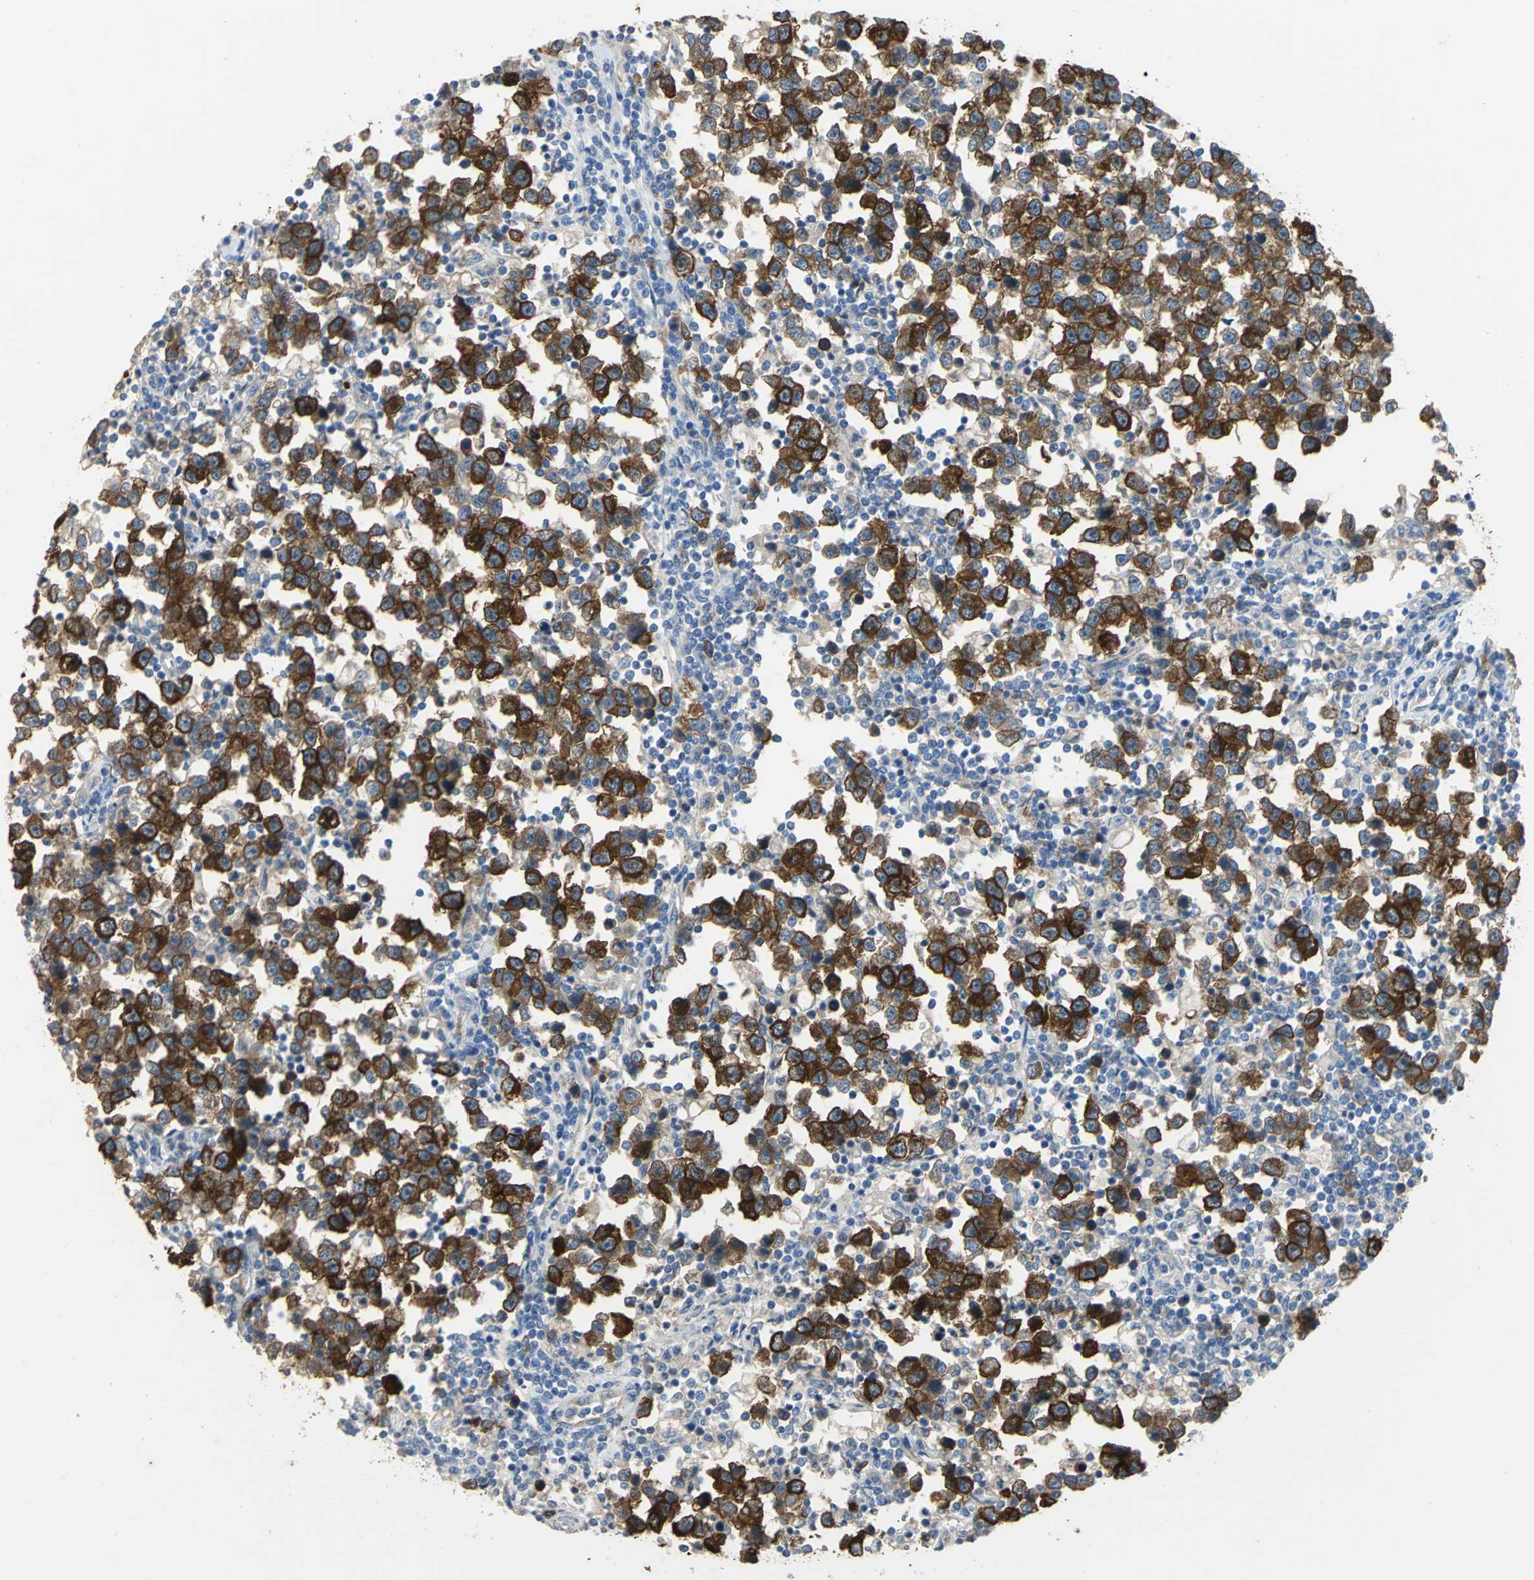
{"staining": {"intensity": "strong", "quantity": ">75%", "location": "cytoplasmic/membranous"}, "tissue": "testis cancer", "cell_type": "Tumor cells", "image_type": "cancer", "snomed": [{"axis": "morphology", "description": "Seminoma, NOS"}, {"axis": "topography", "description": "Testis"}], "caption": "The histopathology image reveals immunohistochemical staining of seminoma (testis). There is strong cytoplasmic/membranous staining is identified in approximately >75% of tumor cells. (DAB (3,3'-diaminobenzidine) IHC with brightfield microscopy, high magnification).", "gene": "DLGAP5", "patient": {"sex": "male", "age": 43}}